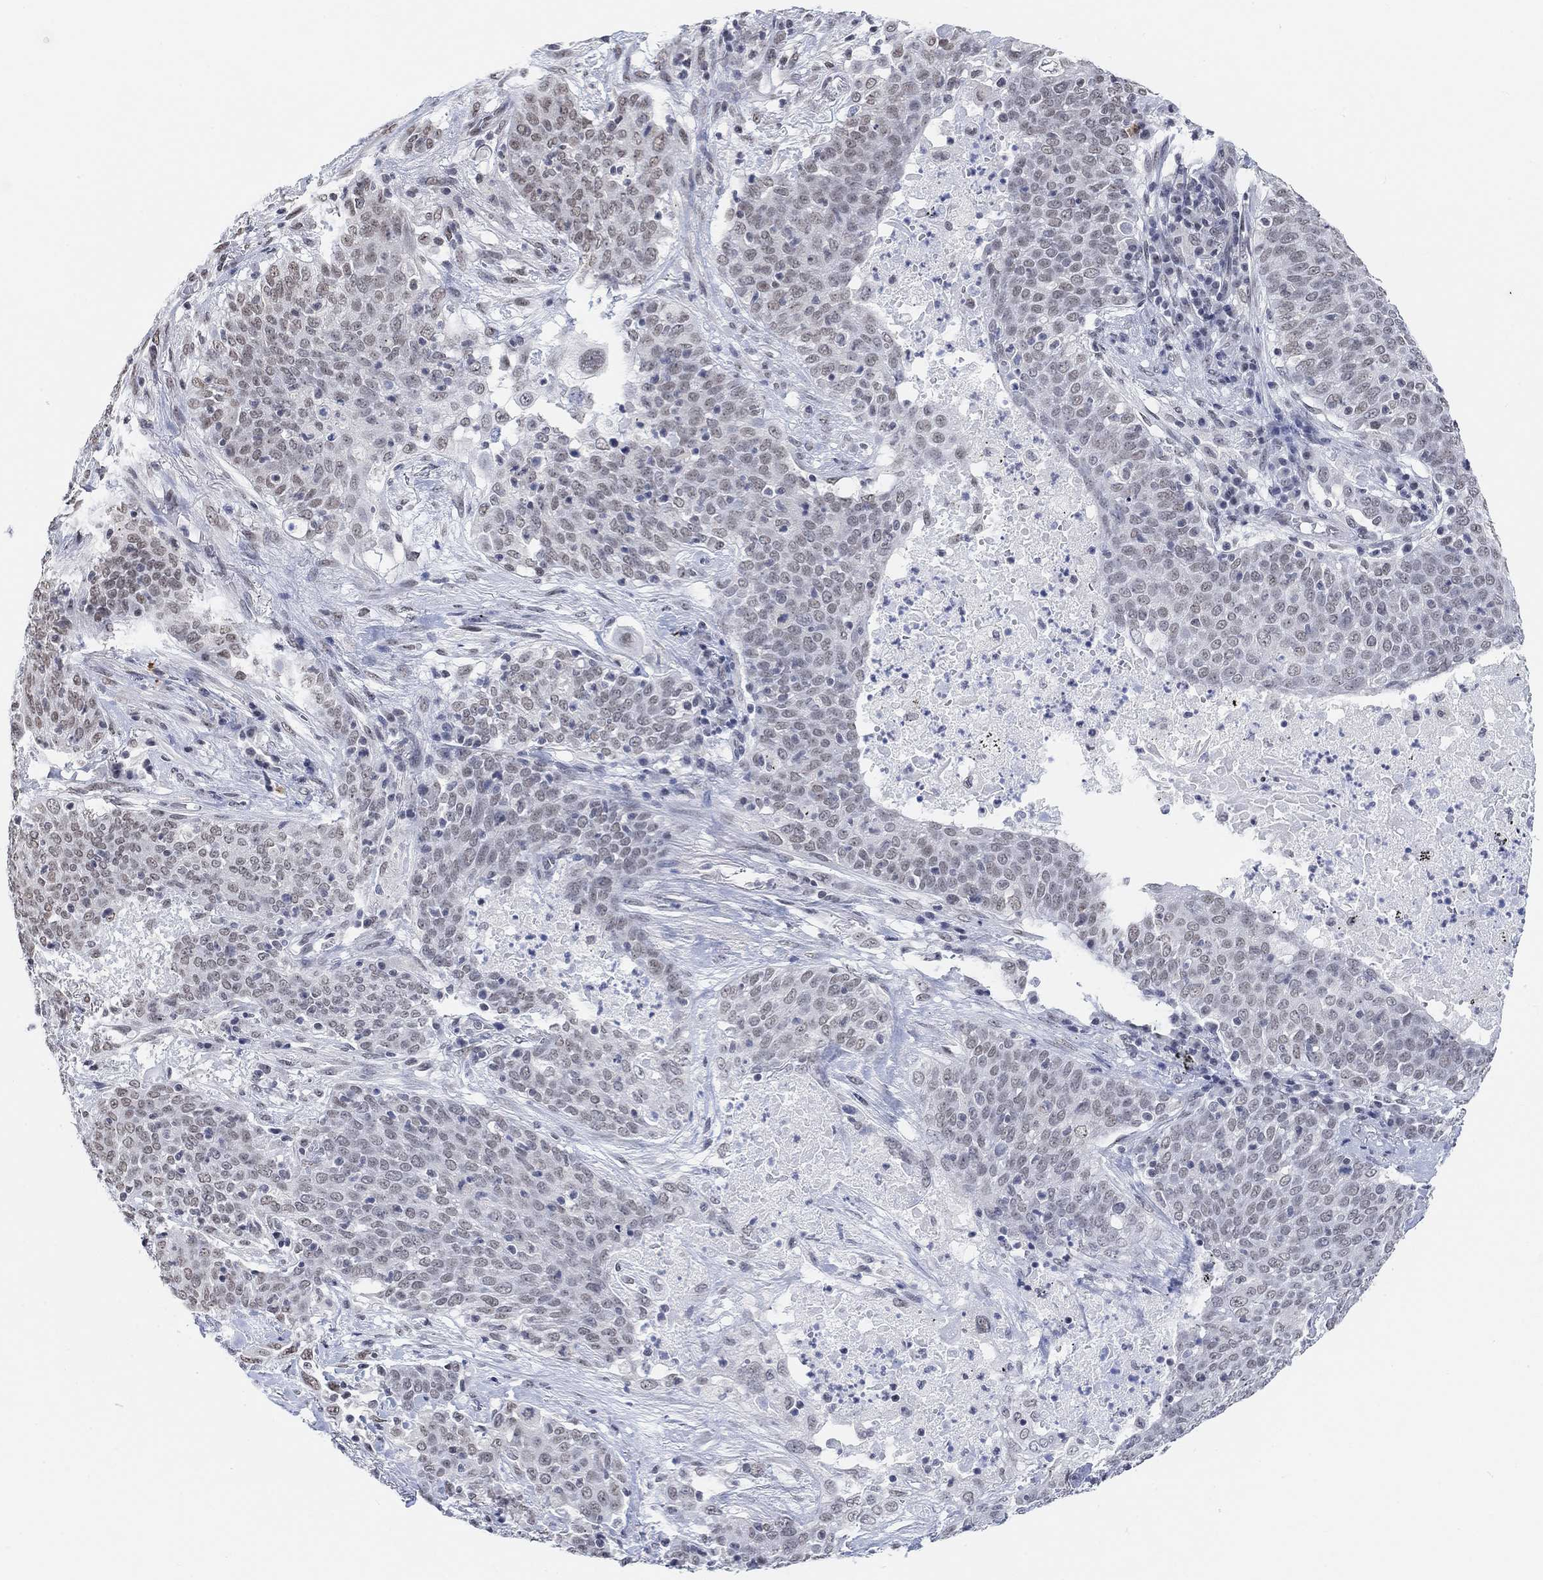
{"staining": {"intensity": "weak", "quantity": "25%-75%", "location": "nuclear"}, "tissue": "lung cancer", "cell_type": "Tumor cells", "image_type": "cancer", "snomed": [{"axis": "morphology", "description": "Squamous cell carcinoma, NOS"}, {"axis": "topography", "description": "Lung"}], "caption": "Human lung cancer stained with a protein marker demonstrates weak staining in tumor cells.", "gene": "PURG", "patient": {"sex": "male", "age": 82}}